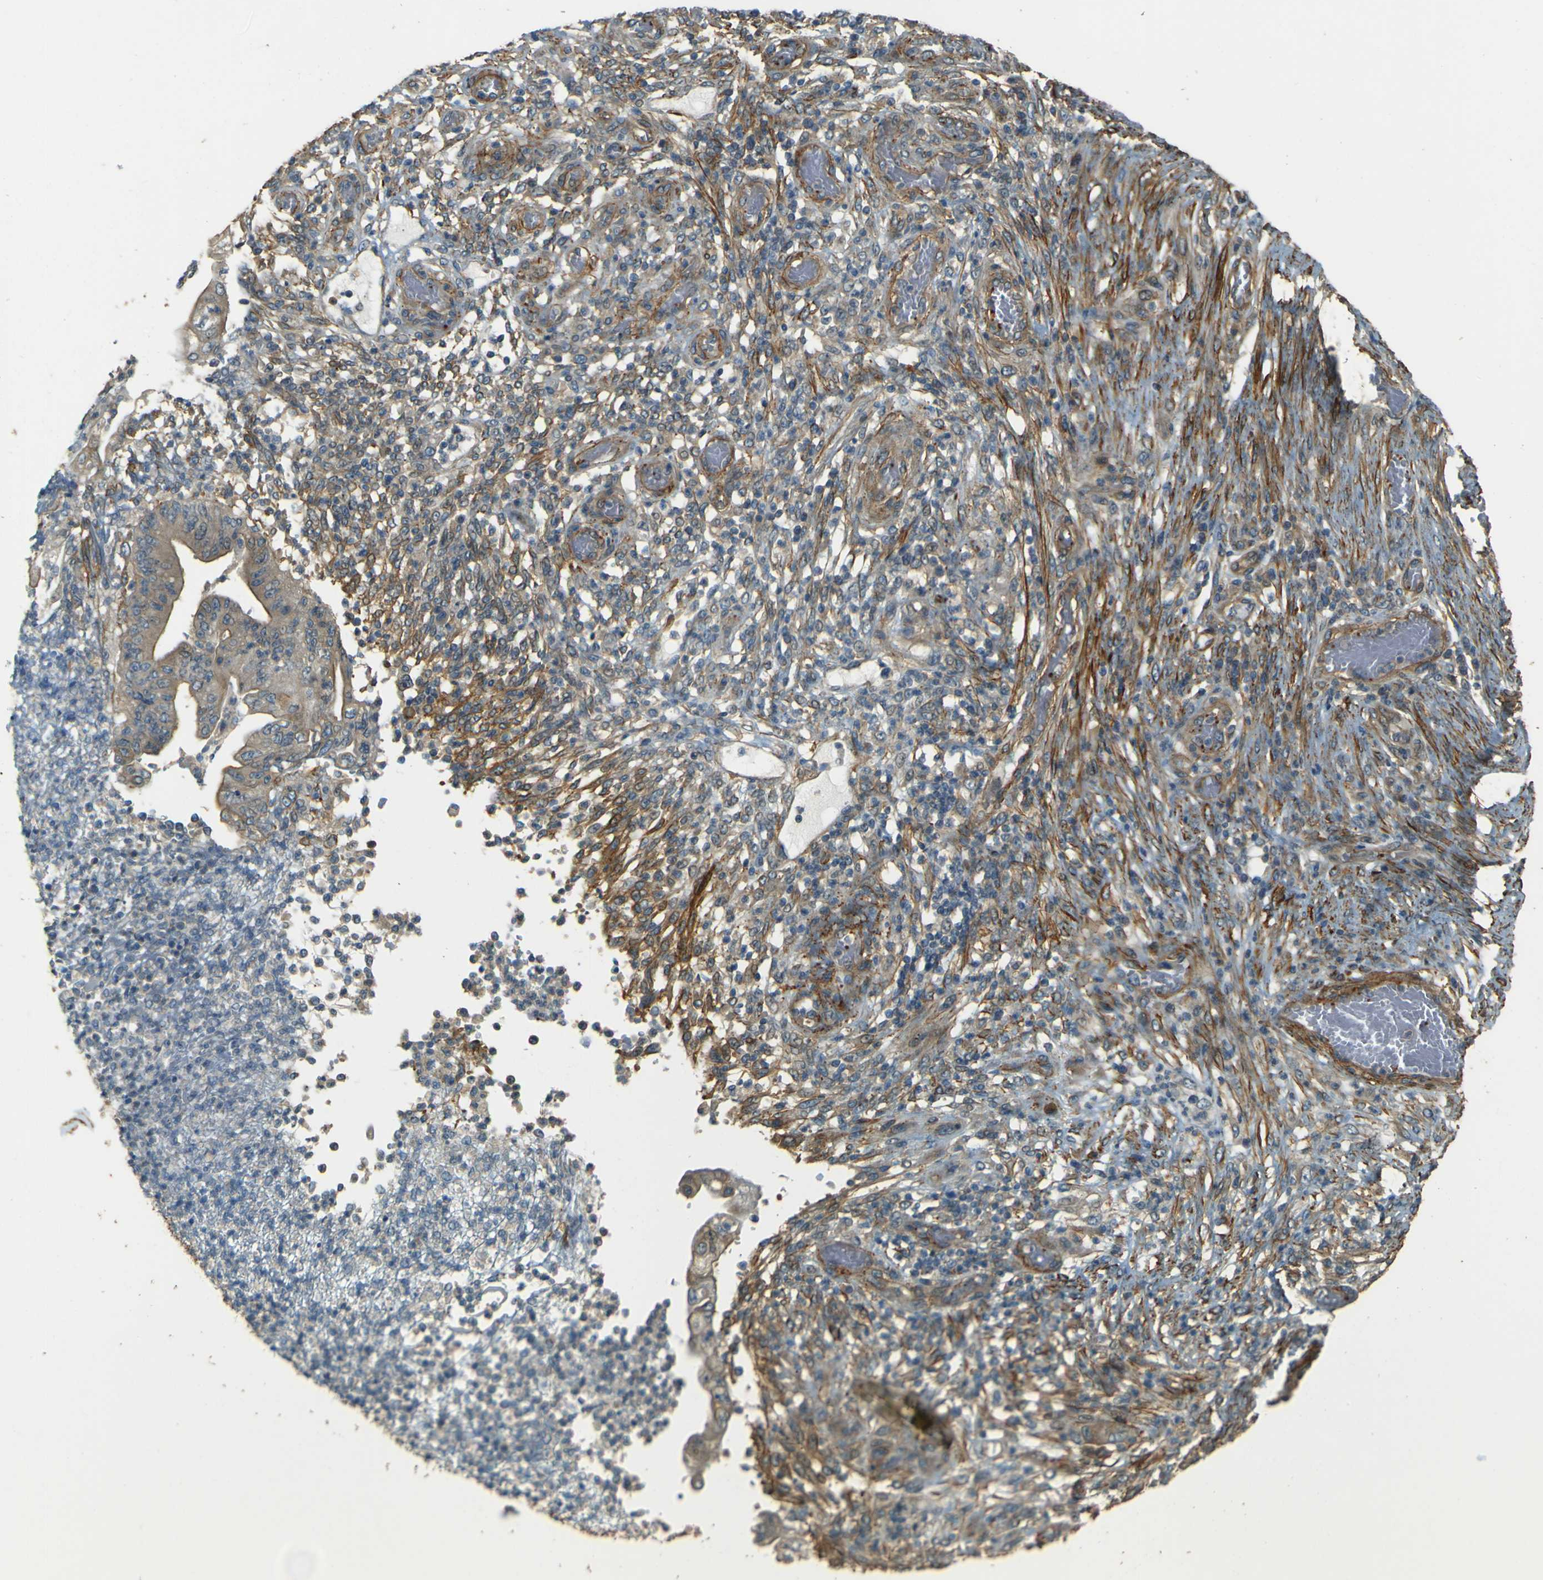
{"staining": {"intensity": "weak", "quantity": "<25%", "location": "cytoplasmic/membranous"}, "tissue": "stomach cancer", "cell_type": "Tumor cells", "image_type": "cancer", "snomed": [{"axis": "morphology", "description": "Adenocarcinoma, NOS"}, {"axis": "topography", "description": "Stomach"}], "caption": "IHC of human stomach cancer exhibits no expression in tumor cells. (Stains: DAB (3,3'-diaminobenzidine) IHC with hematoxylin counter stain, Microscopy: brightfield microscopy at high magnification).", "gene": "NEXN", "patient": {"sex": "female", "age": 73}}